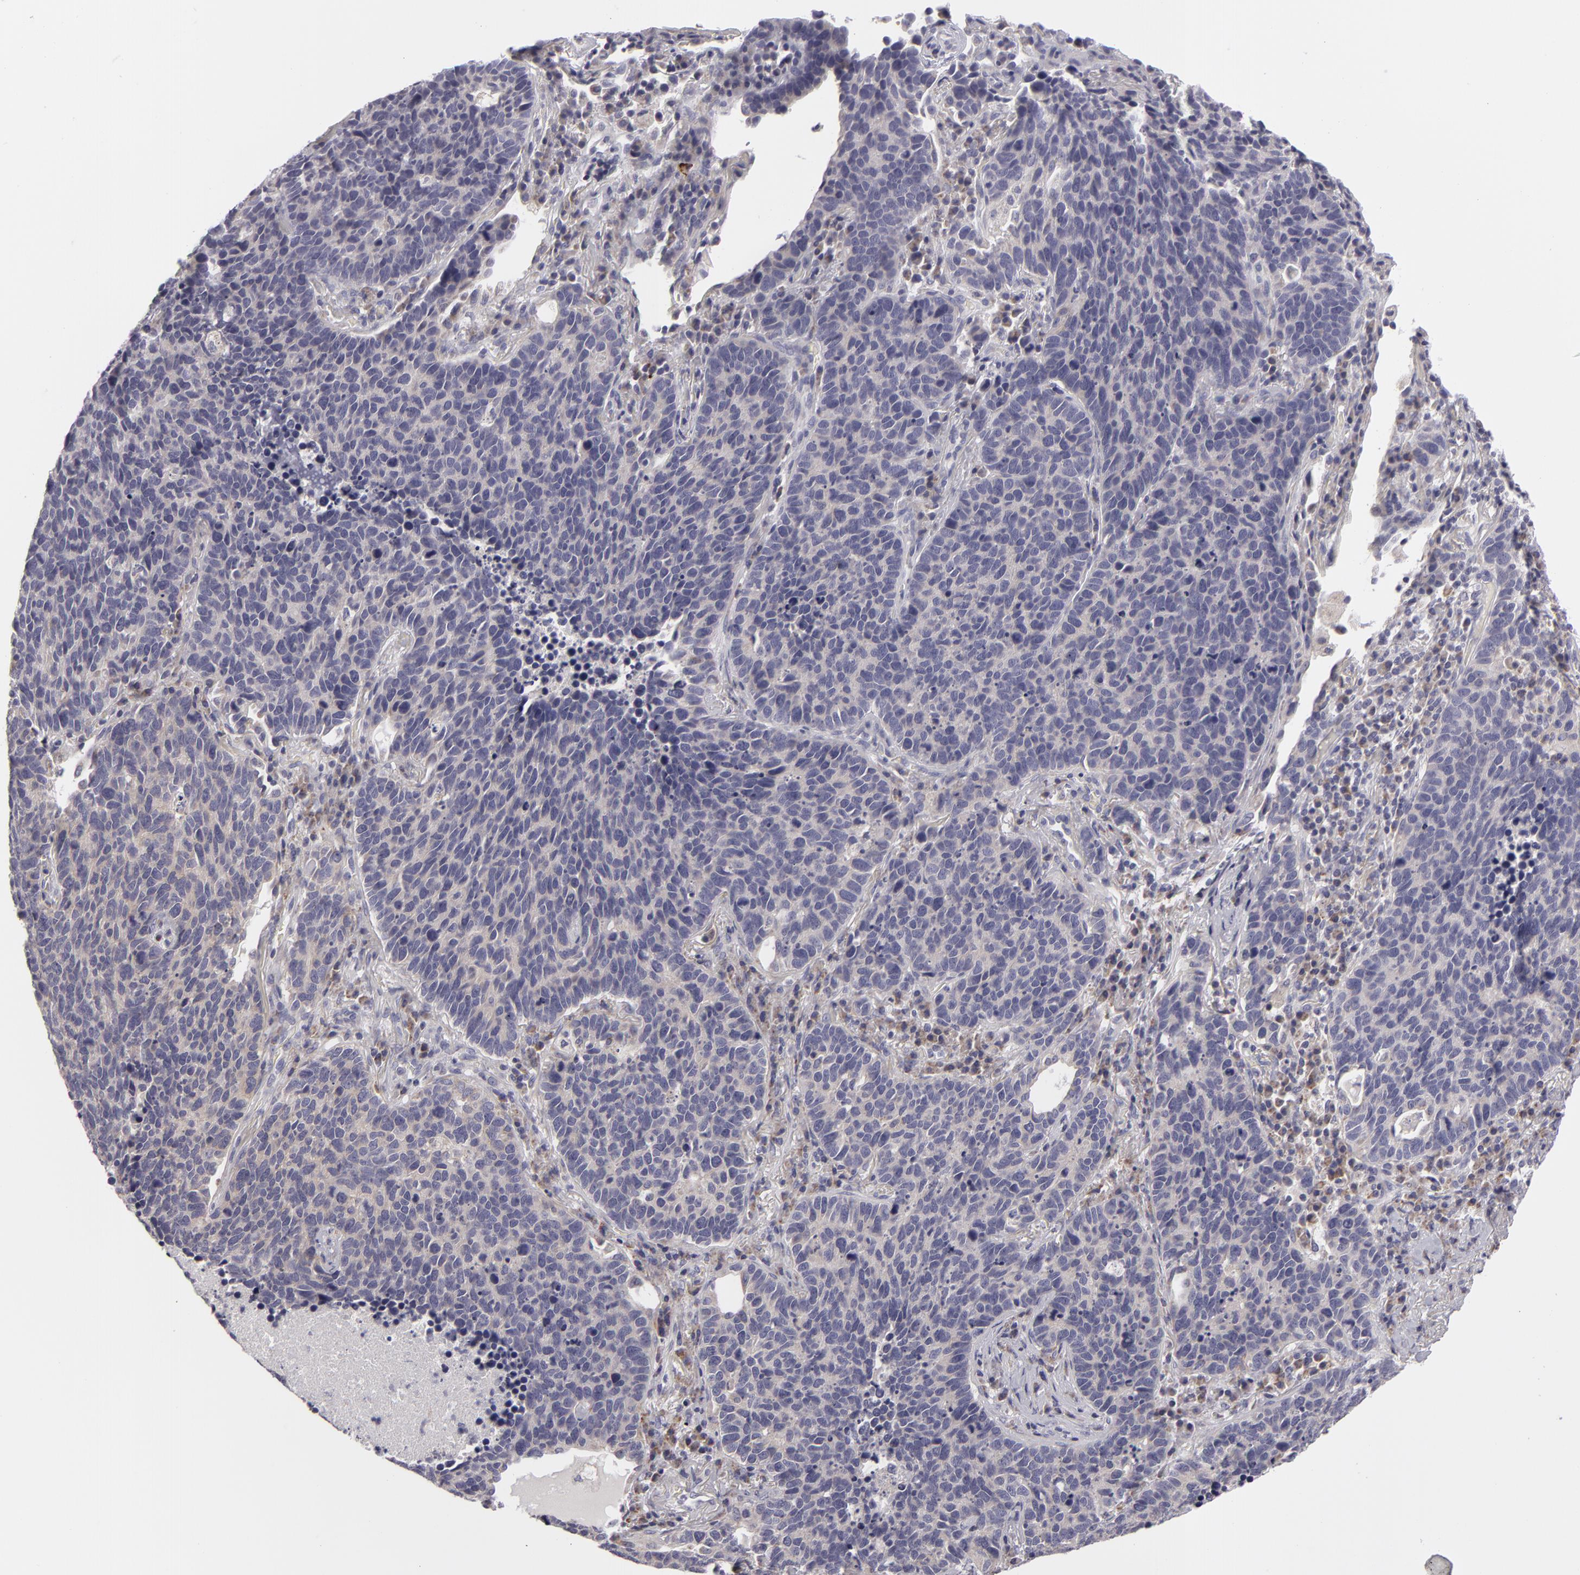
{"staining": {"intensity": "weak", "quantity": "25%-75%", "location": "cytoplasmic/membranous"}, "tissue": "lung cancer", "cell_type": "Tumor cells", "image_type": "cancer", "snomed": [{"axis": "morphology", "description": "Neoplasm, malignant, NOS"}, {"axis": "topography", "description": "Lung"}], "caption": "Weak cytoplasmic/membranous protein expression is identified in about 25%-75% of tumor cells in malignant neoplasm (lung).", "gene": "ATP2B3", "patient": {"sex": "female", "age": 75}}